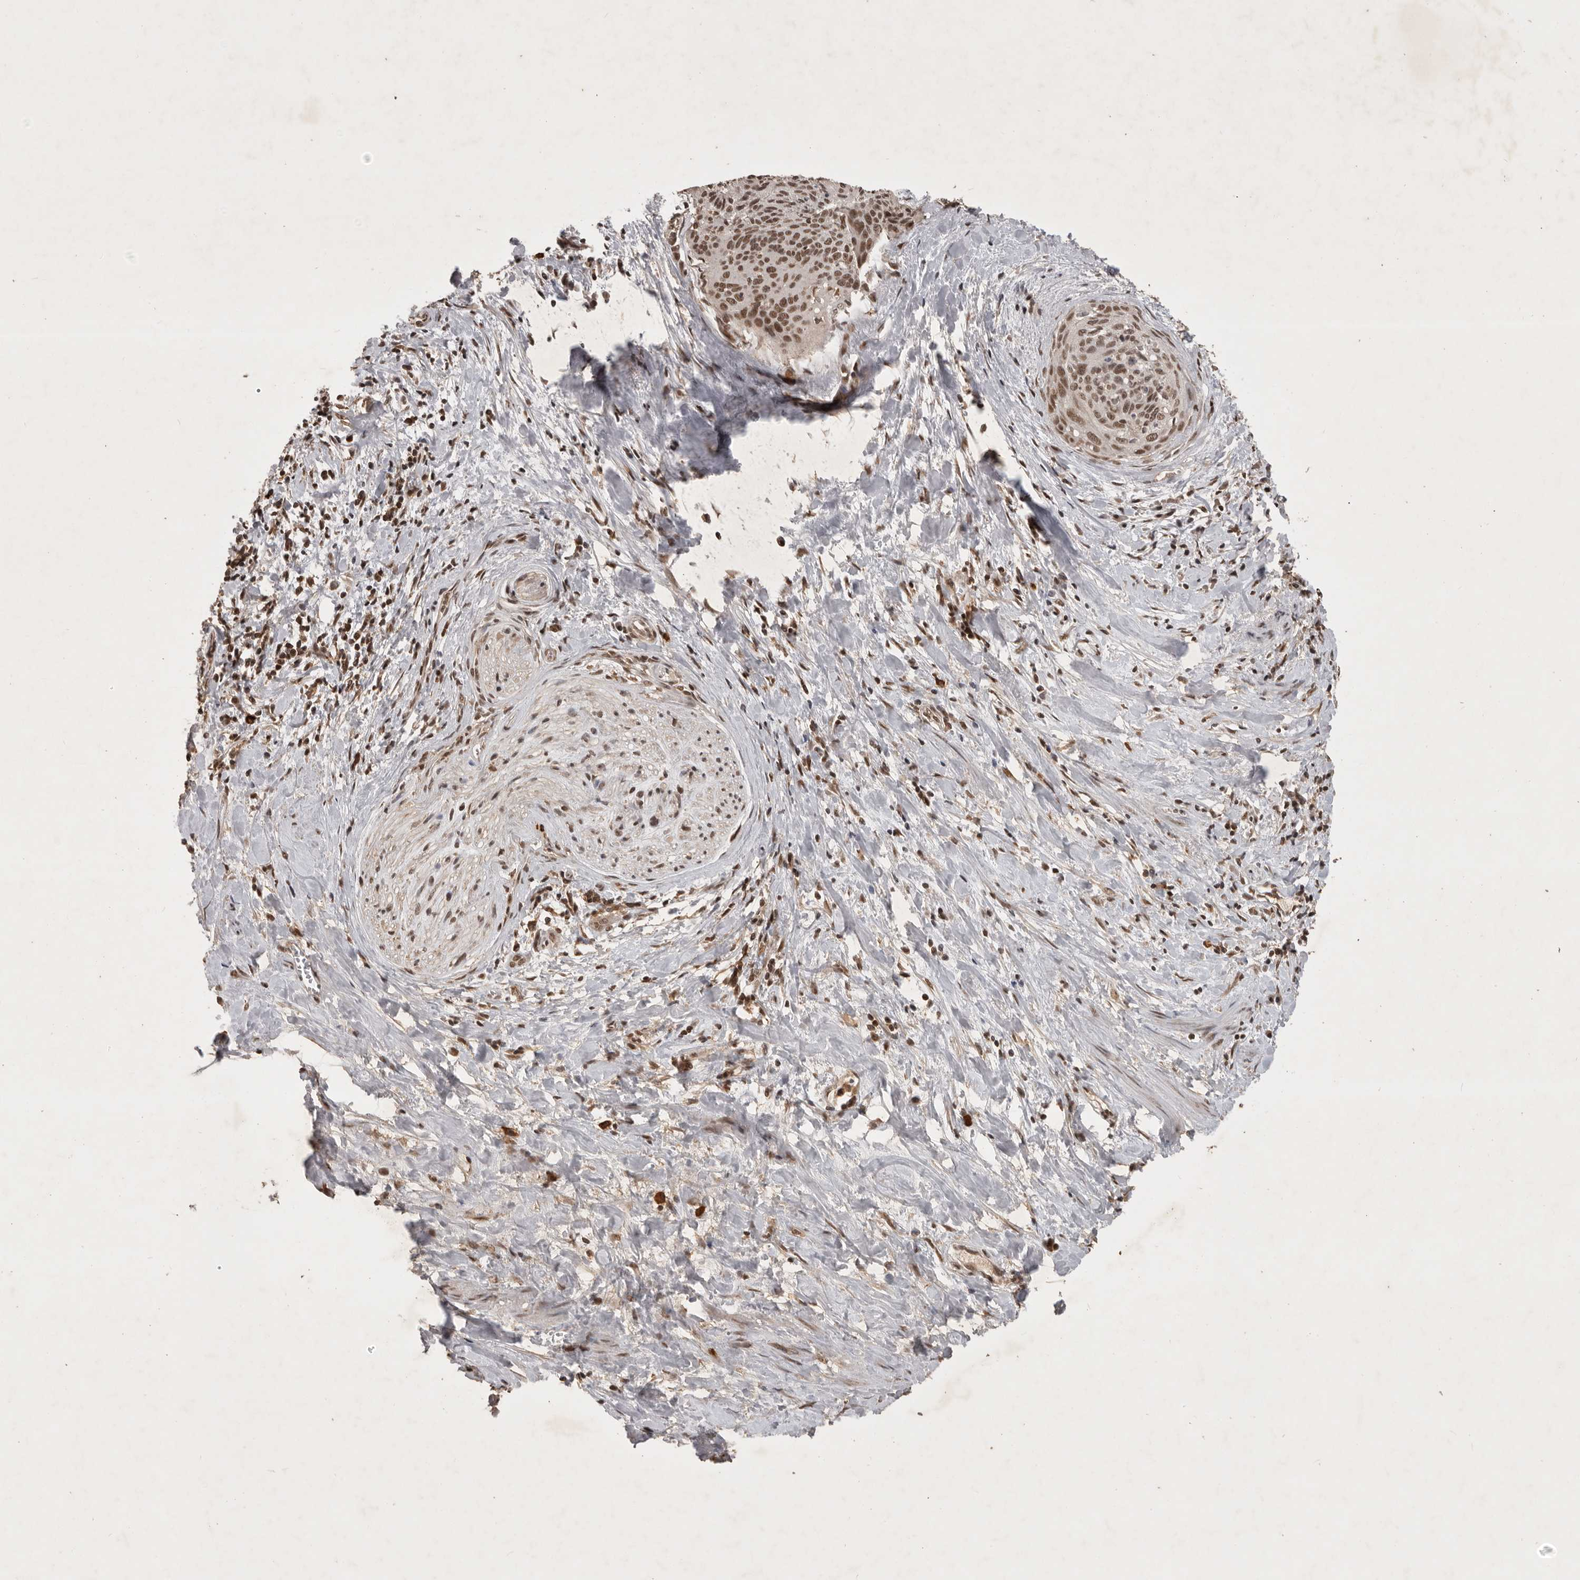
{"staining": {"intensity": "moderate", "quantity": ">75%", "location": "nuclear"}, "tissue": "cervical cancer", "cell_type": "Tumor cells", "image_type": "cancer", "snomed": [{"axis": "morphology", "description": "Squamous cell carcinoma, NOS"}, {"axis": "topography", "description": "Cervix"}], "caption": "Immunohistochemistry (IHC) micrograph of neoplastic tissue: squamous cell carcinoma (cervical) stained using immunohistochemistry (IHC) shows medium levels of moderate protein expression localized specifically in the nuclear of tumor cells, appearing as a nuclear brown color.", "gene": "CBLL1", "patient": {"sex": "female", "age": 55}}